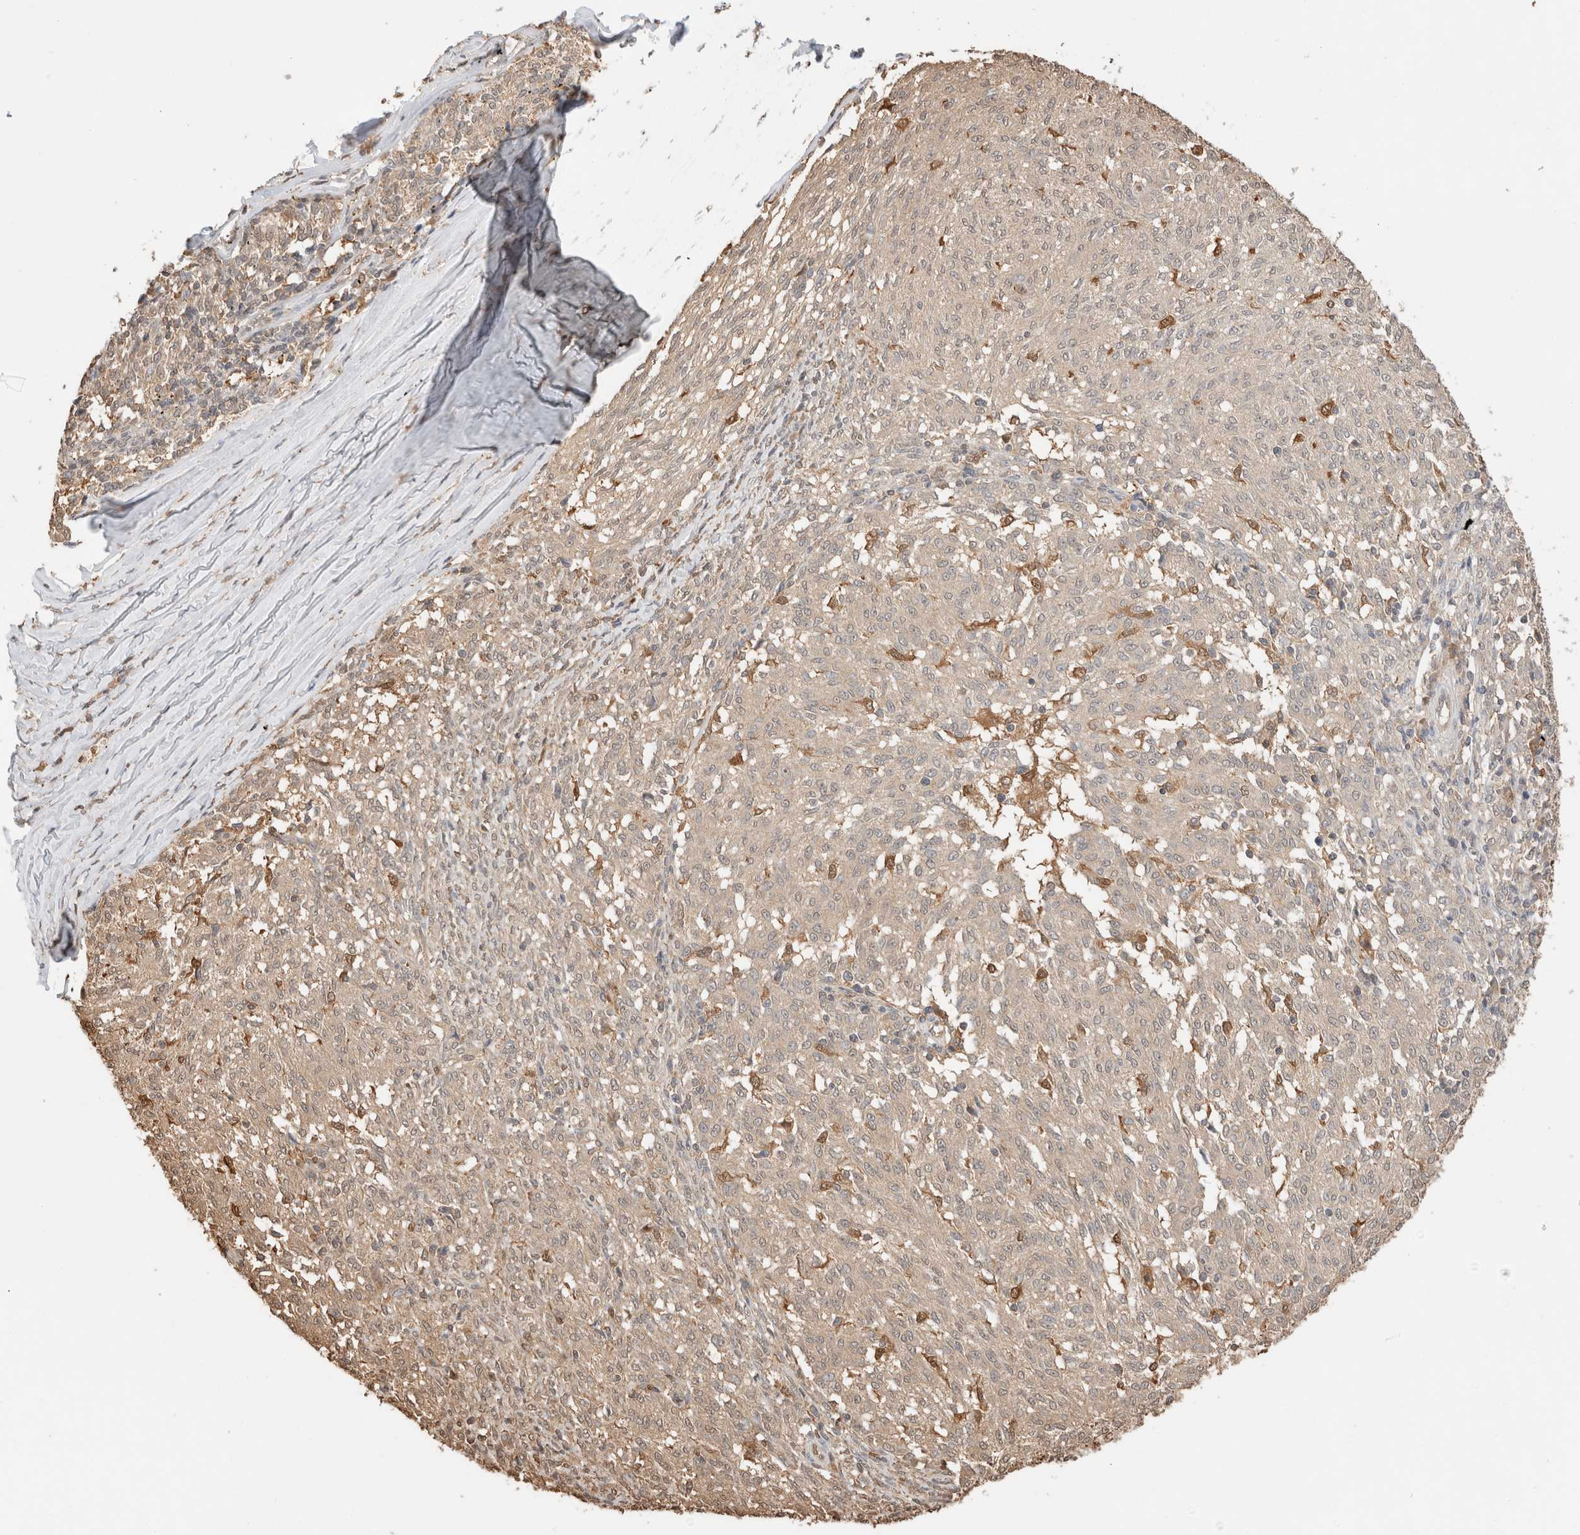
{"staining": {"intensity": "weak", "quantity": "<25%", "location": "nuclear"}, "tissue": "melanoma", "cell_type": "Tumor cells", "image_type": "cancer", "snomed": [{"axis": "morphology", "description": "Malignant melanoma, NOS"}, {"axis": "topography", "description": "Skin"}], "caption": "IHC photomicrograph of human malignant melanoma stained for a protein (brown), which displays no staining in tumor cells.", "gene": "YWHAH", "patient": {"sex": "female", "age": 72}}